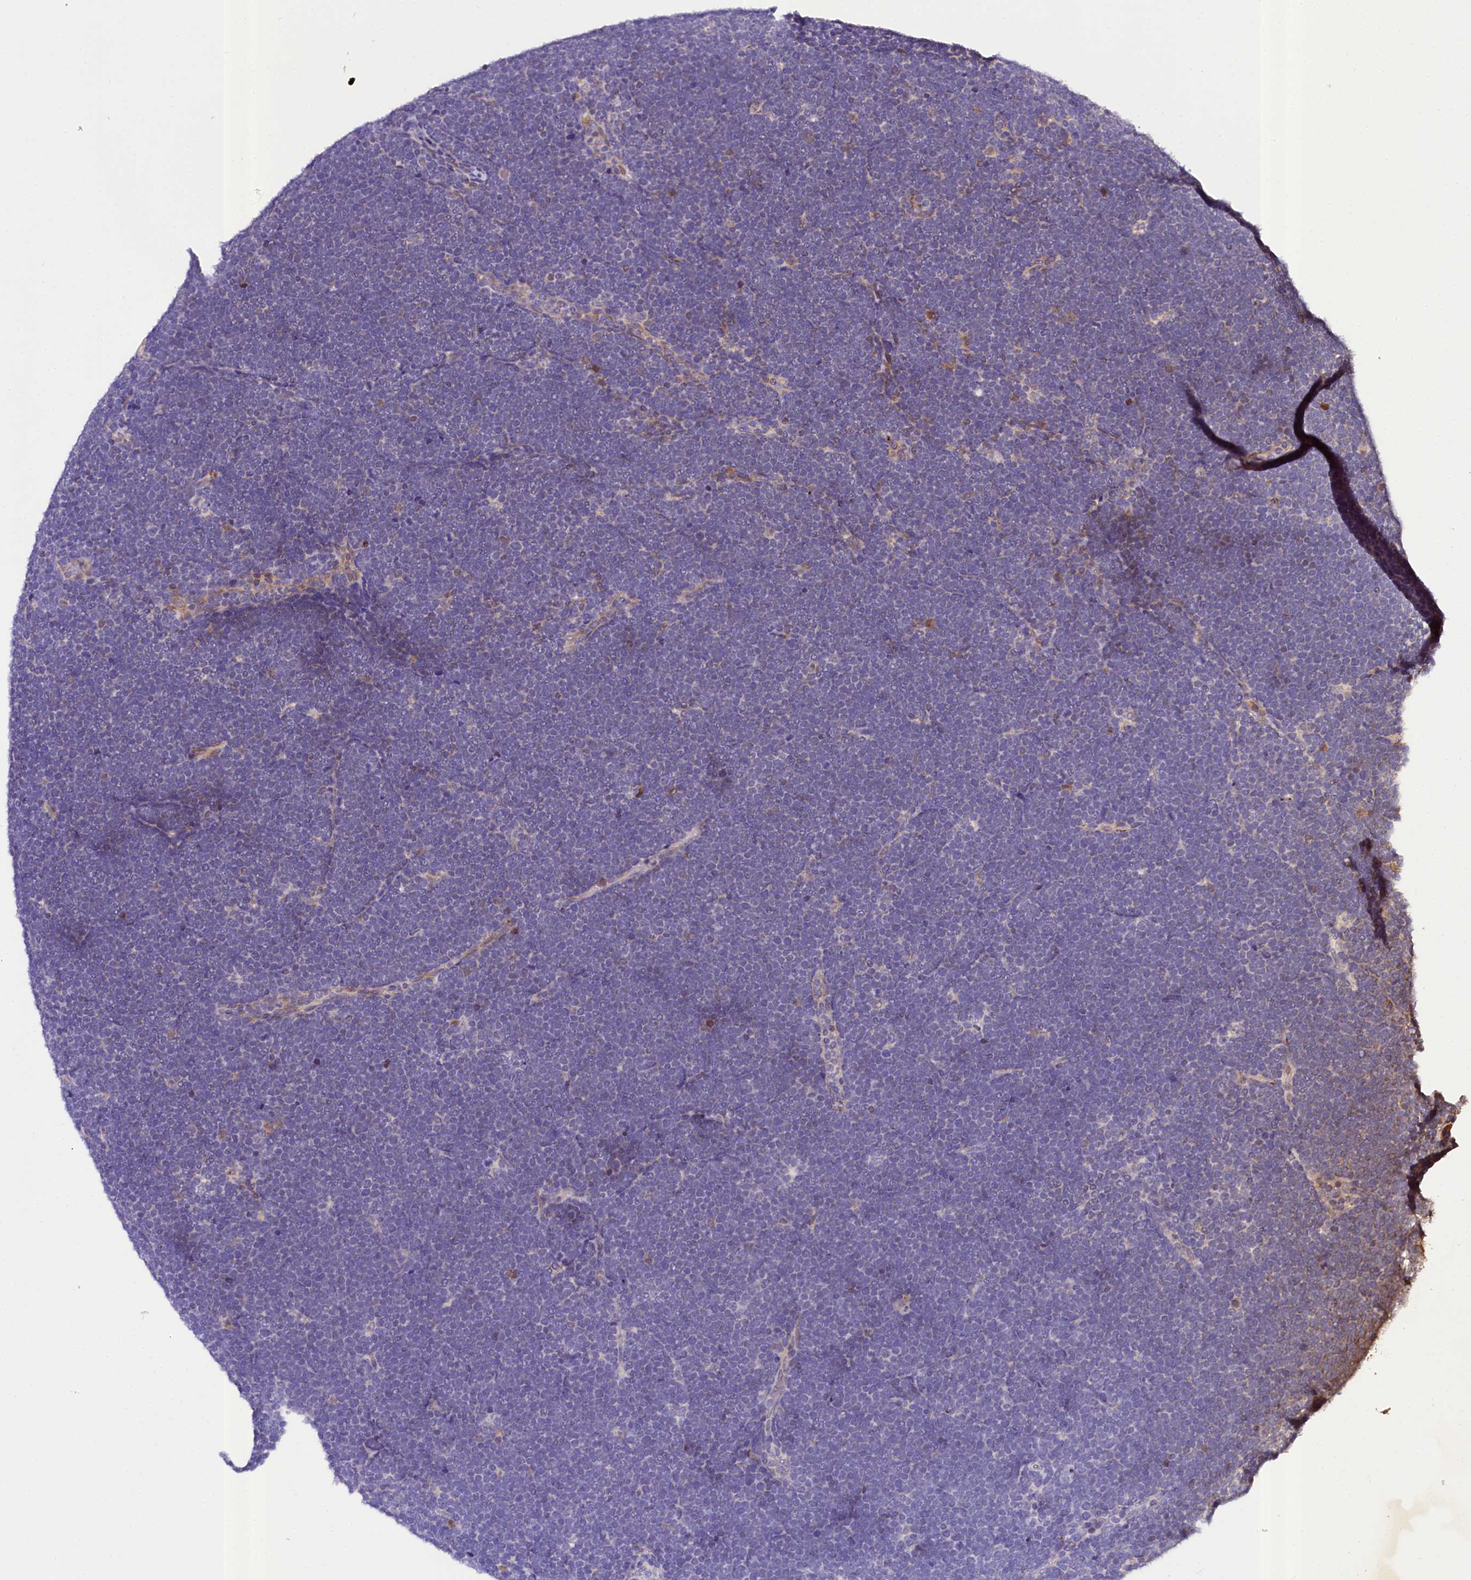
{"staining": {"intensity": "negative", "quantity": "none", "location": "none"}, "tissue": "lymphoma", "cell_type": "Tumor cells", "image_type": "cancer", "snomed": [{"axis": "morphology", "description": "Malignant lymphoma, non-Hodgkin's type, High grade"}, {"axis": "topography", "description": "Lymph node"}], "caption": "Immunohistochemistry image of lymphoma stained for a protein (brown), which shows no staining in tumor cells.", "gene": "SUPV3L1", "patient": {"sex": "male", "age": 13}}